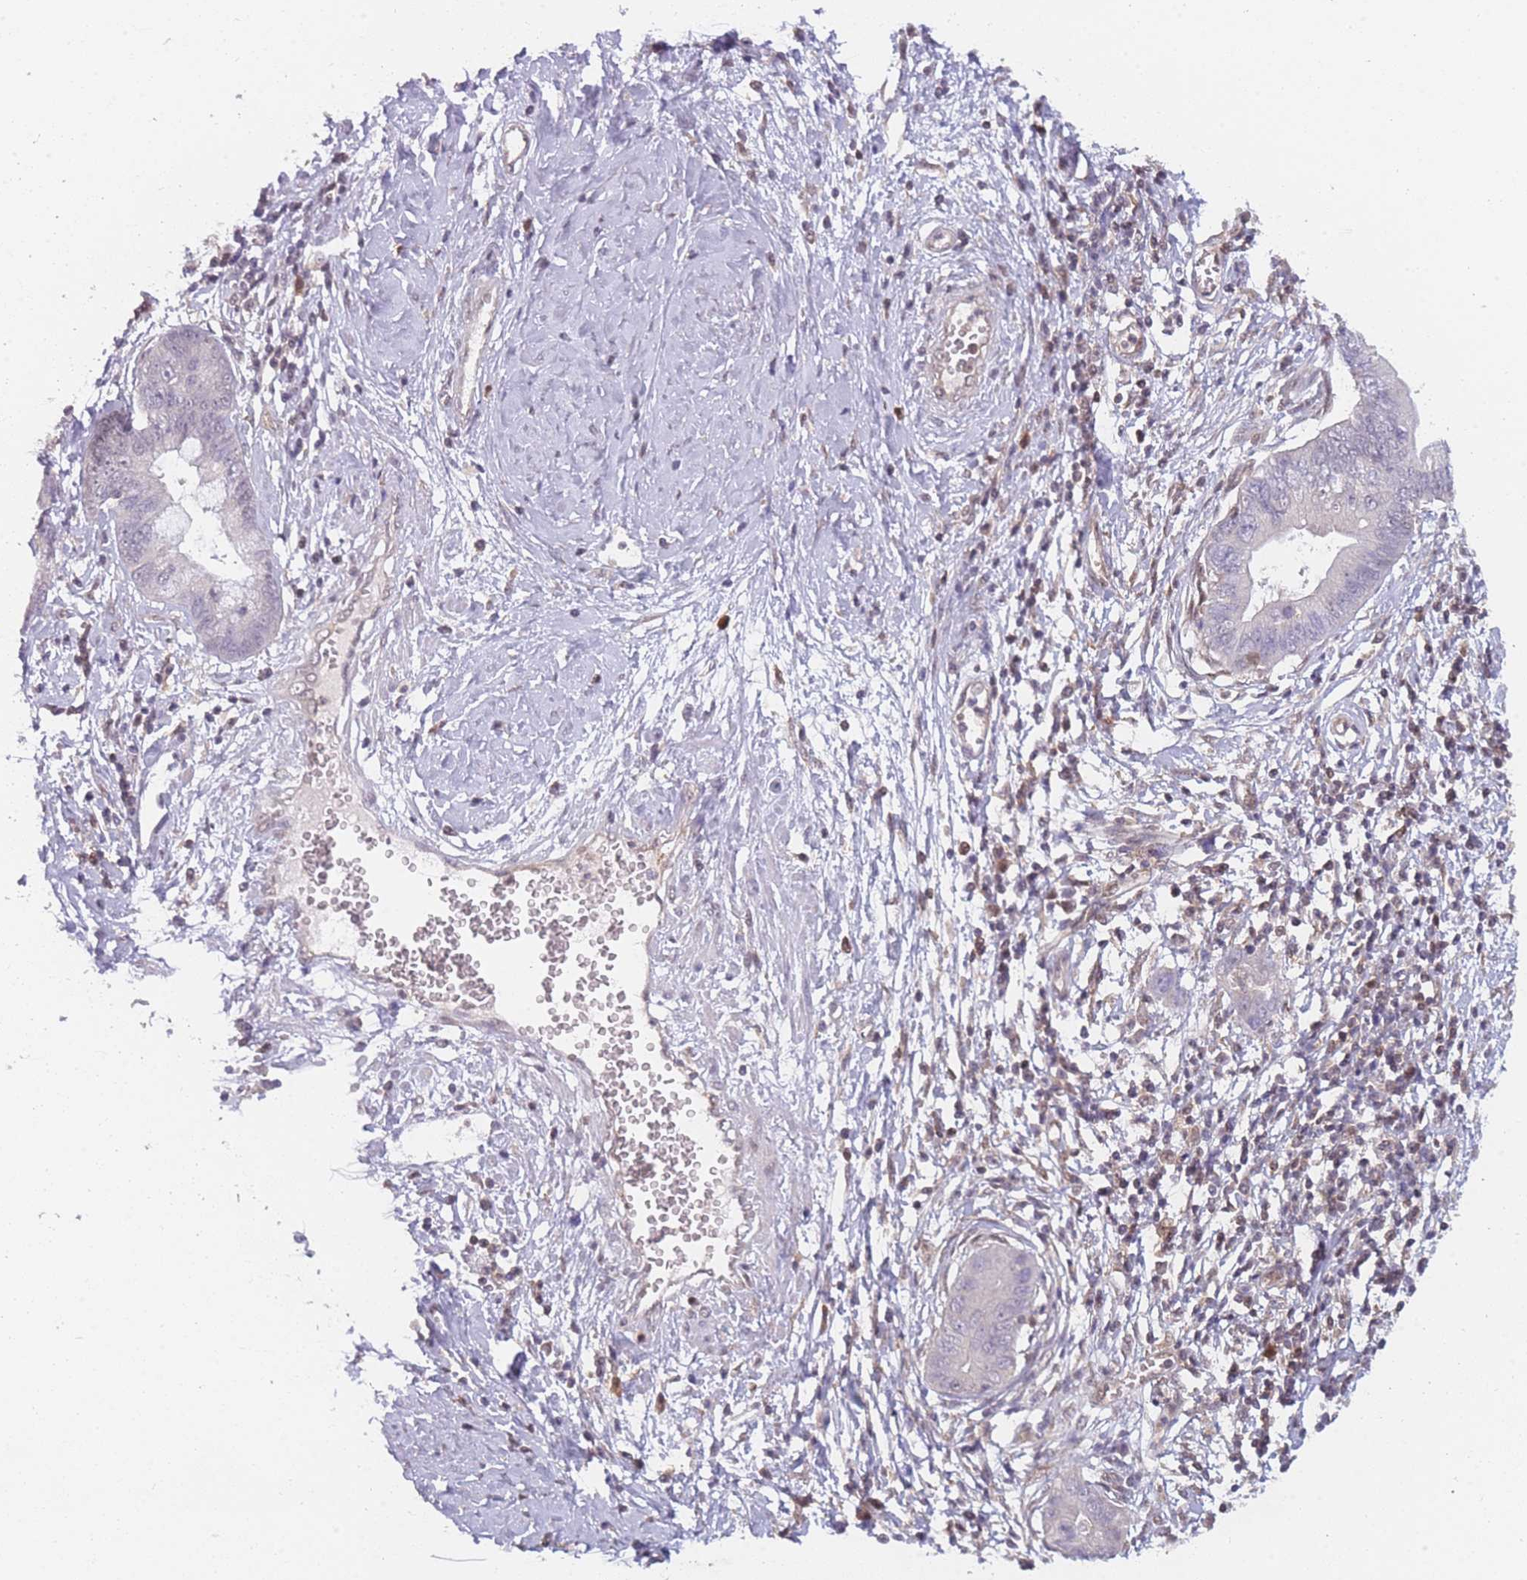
{"staining": {"intensity": "negative", "quantity": "none", "location": "none"}, "tissue": "cervical cancer", "cell_type": "Tumor cells", "image_type": "cancer", "snomed": [{"axis": "morphology", "description": "Adenocarcinoma, NOS"}, {"axis": "topography", "description": "Cervix"}], "caption": "Tumor cells are negative for brown protein staining in cervical adenocarcinoma.", "gene": "MRI1", "patient": {"sex": "female", "age": 44}}